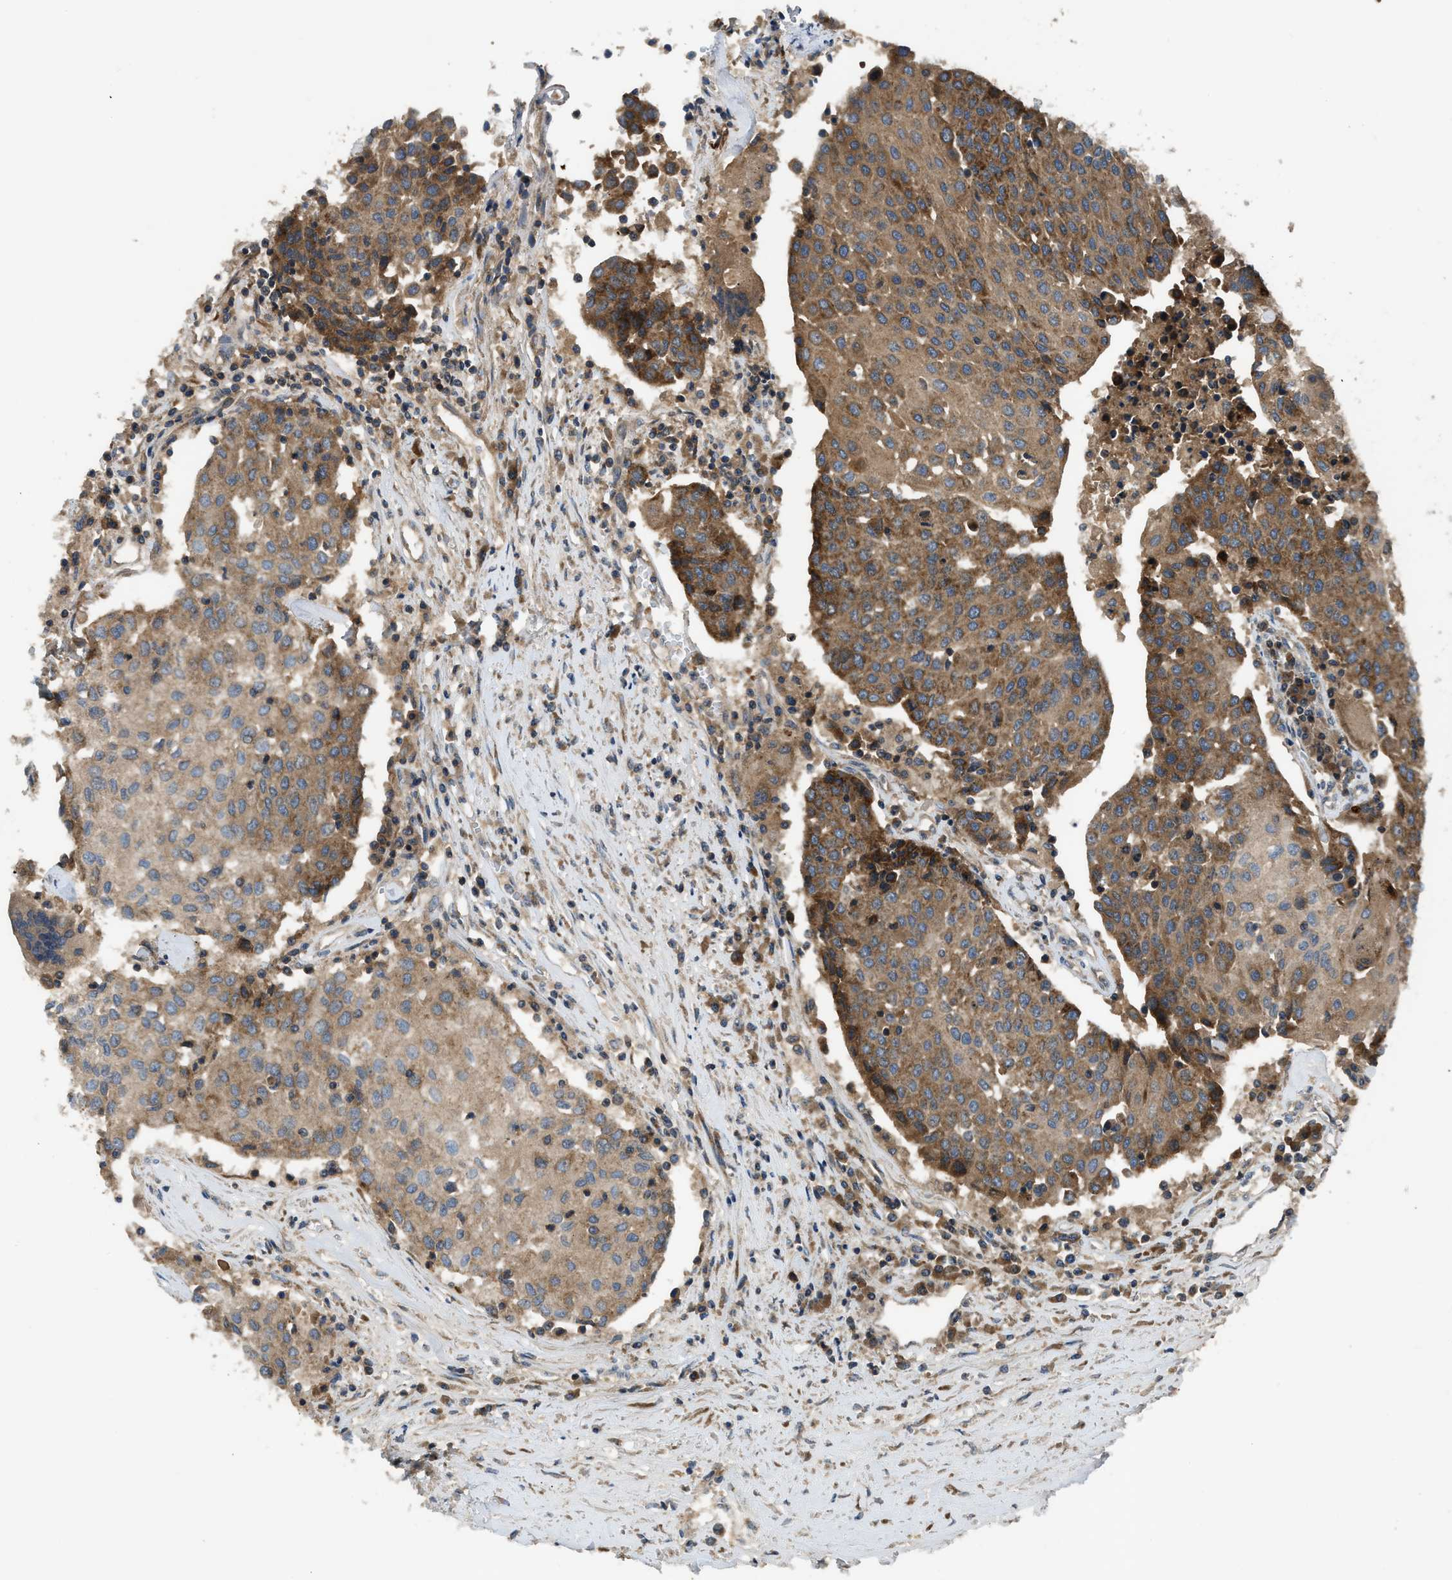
{"staining": {"intensity": "moderate", "quantity": ">75%", "location": "cytoplasmic/membranous"}, "tissue": "urothelial cancer", "cell_type": "Tumor cells", "image_type": "cancer", "snomed": [{"axis": "morphology", "description": "Urothelial carcinoma, High grade"}, {"axis": "topography", "description": "Urinary bladder"}], "caption": "Immunohistochemical staining of human high-grade urothelial carcinoma demonstrates moderate cytoplasmic/membranous protein expression in about >75% of tumor cells.", "gene": "PAFAH2", "patient": {"sex": "female", "age": 85}}